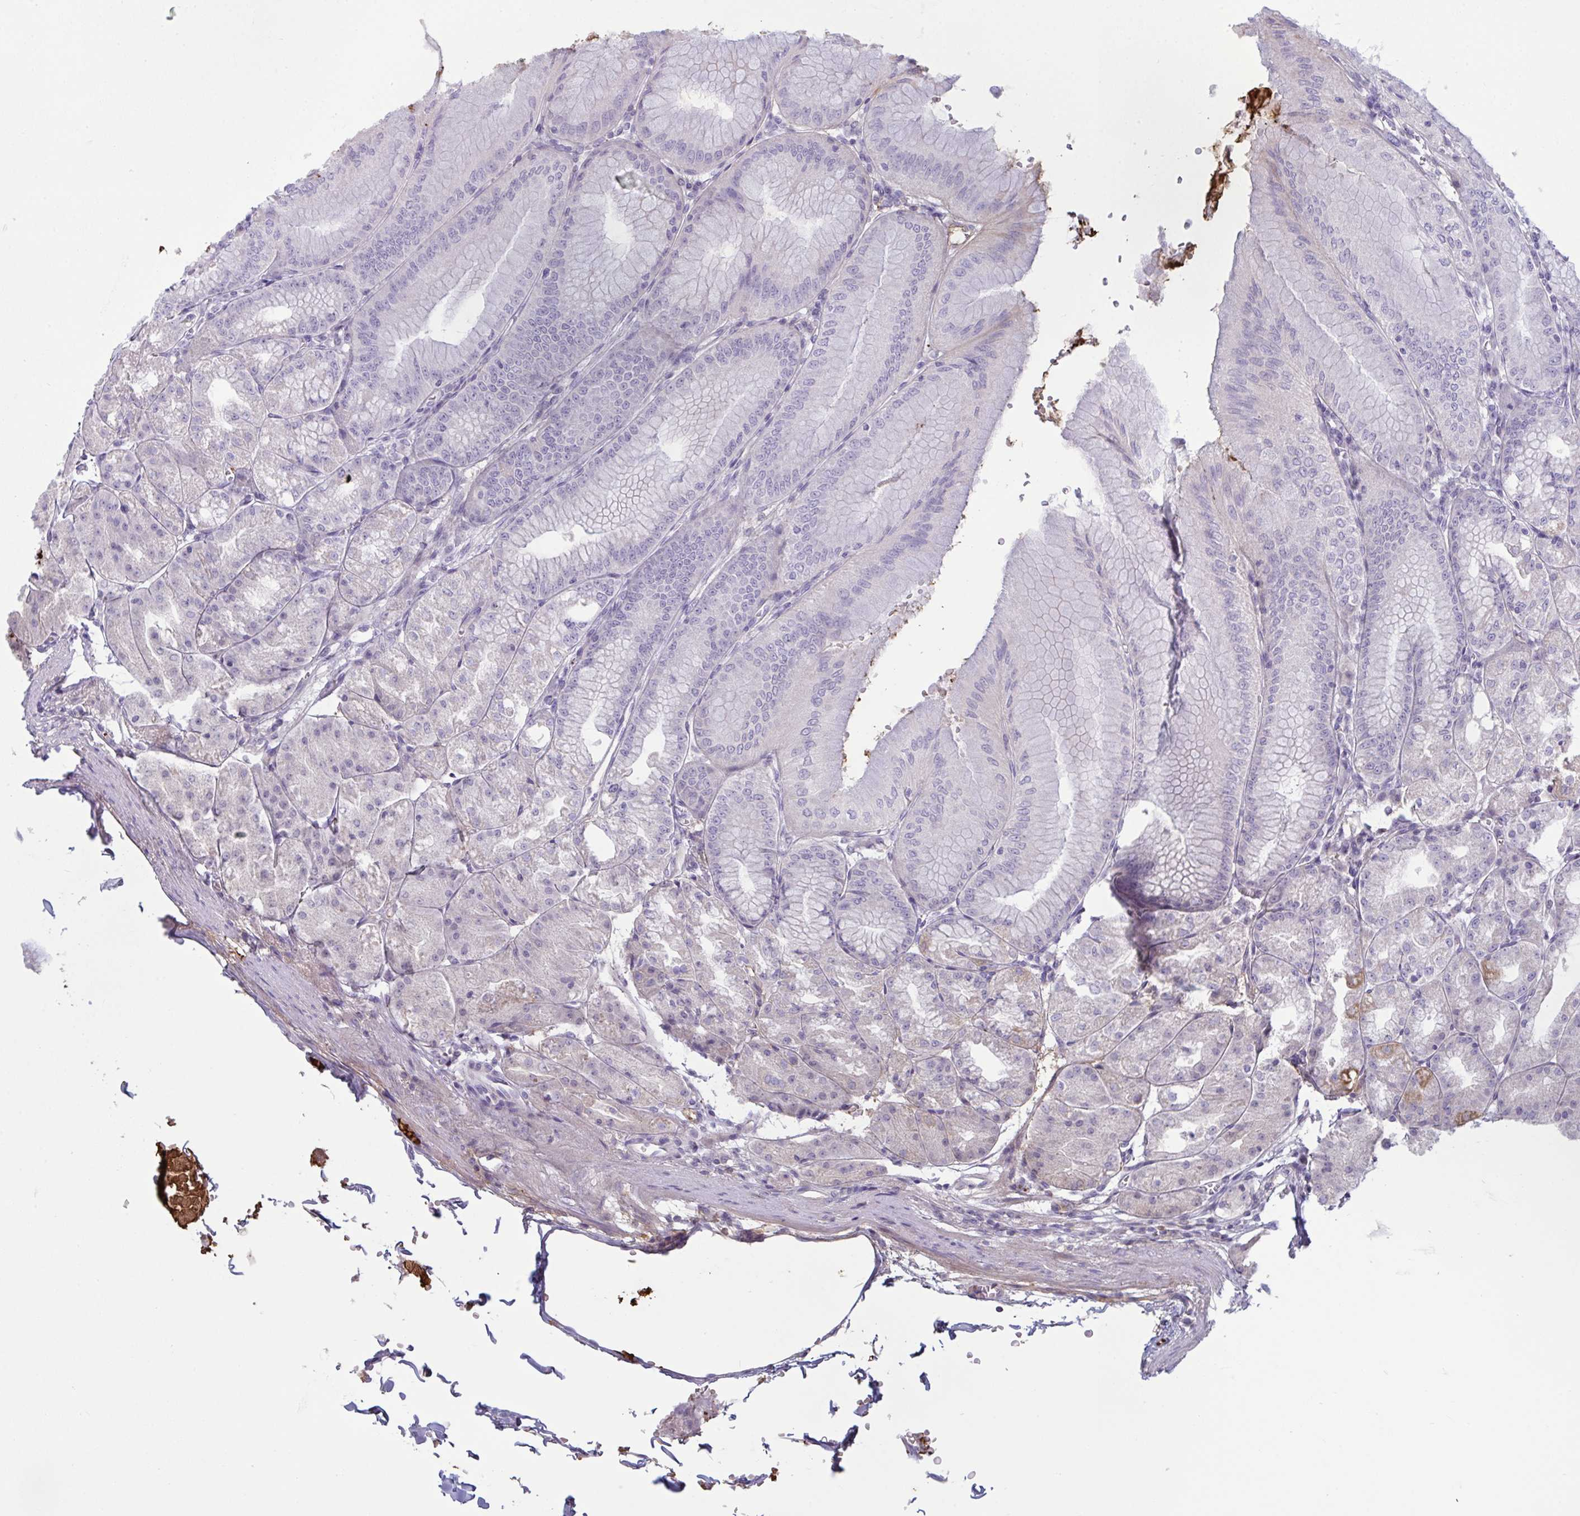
{"staining": {"intensity": "negative", "quantity": "none", "location": "none"}, "tissue": "stomach", "cell_type": "Glandular cells", "image_type": "normal", "snomed": [{"axis": "morphology", "description": "Normal tissue, NOS"}, {"axis": "topography", "description": "Stomach, lower"}], "caption": "IHC image of benign stomach: stomach stained with DAB (3,3'-diaminobenzidine) shows no significant protein staining in glandular cells.", "gene": "IL1R1", "patient": {"sex": "male", "age": 71}}